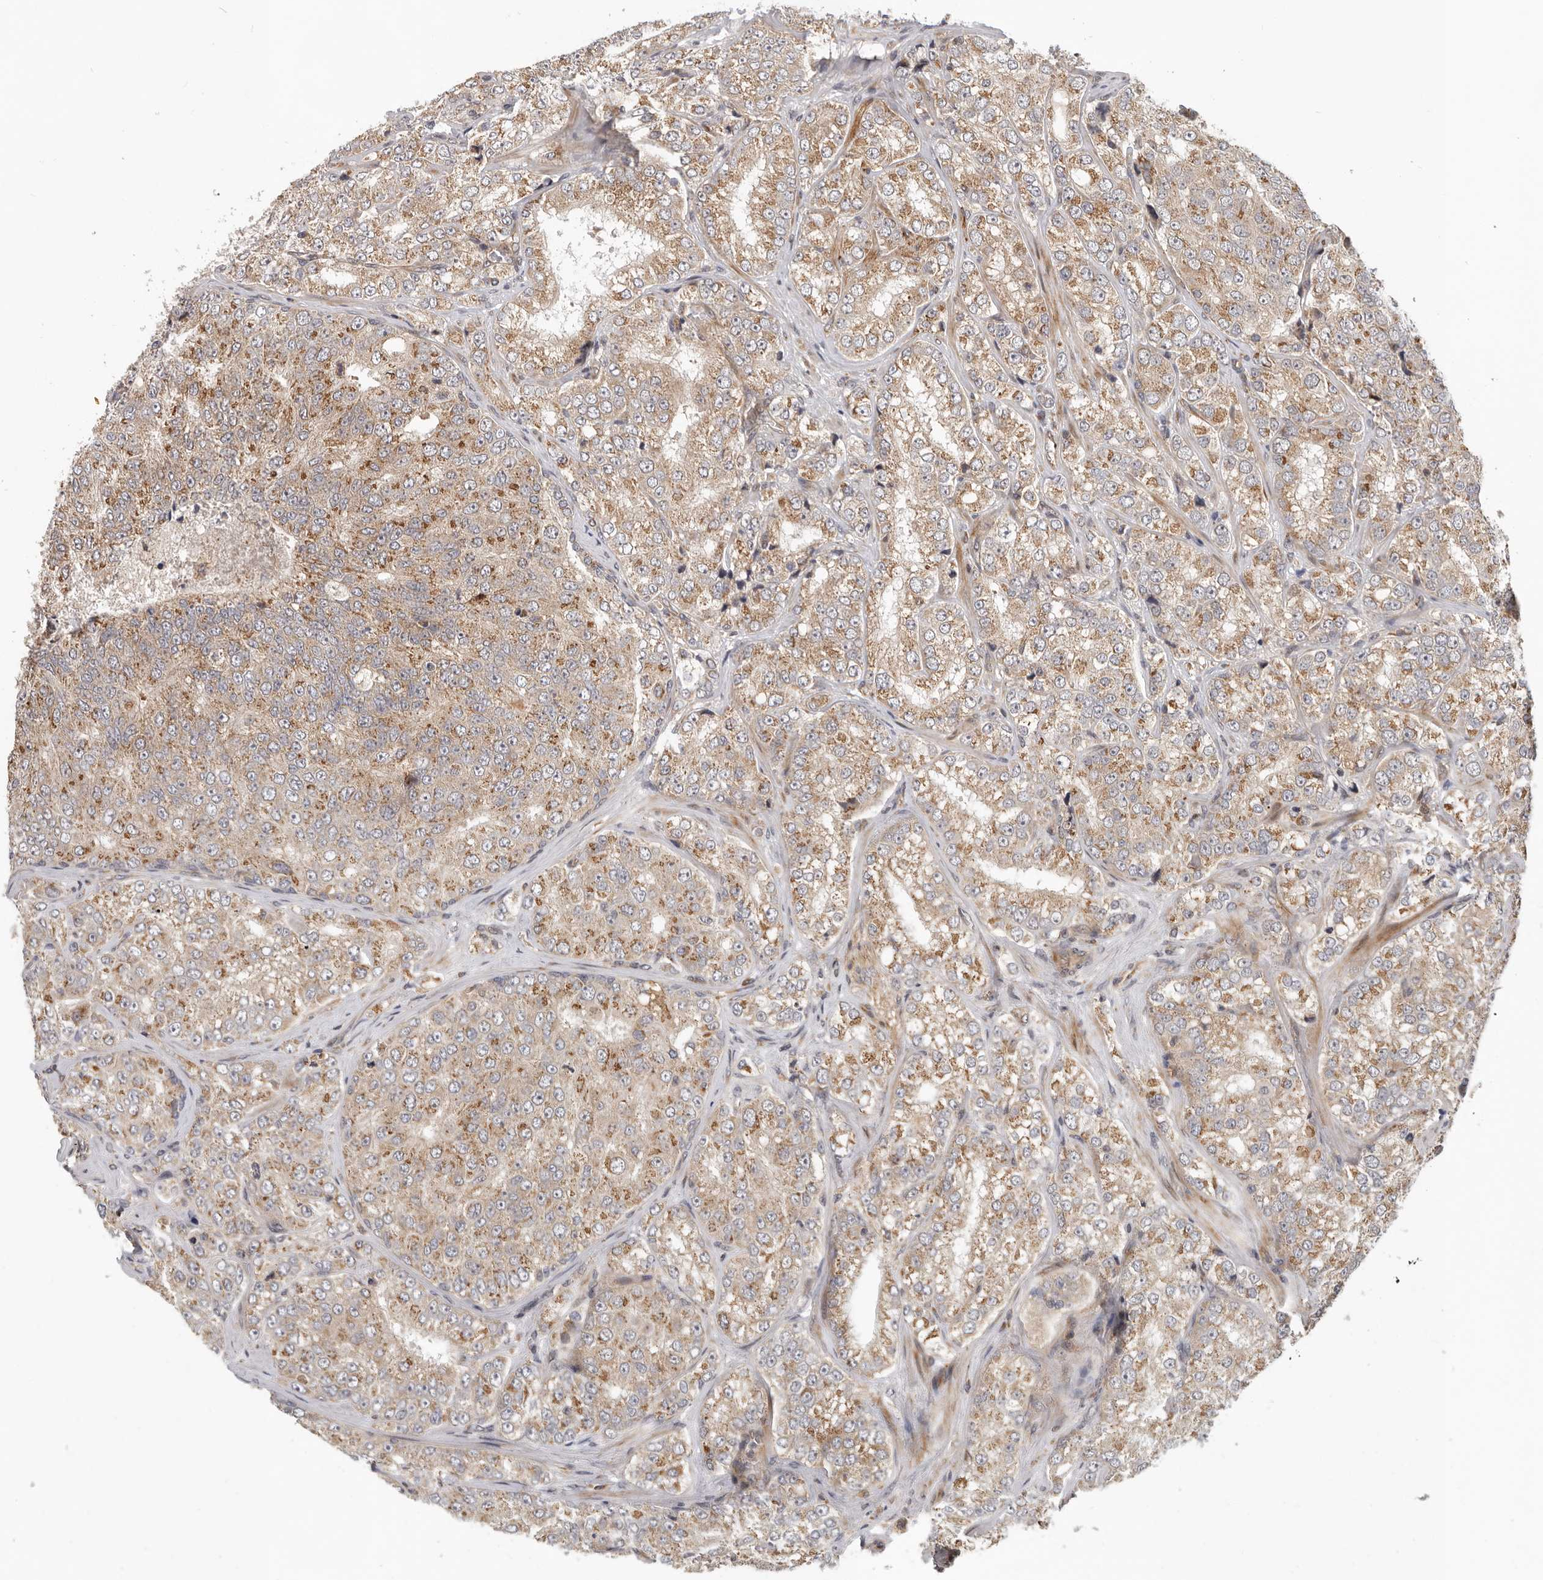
{"staining": {"intensity": "moderate", "quantity": ">75%", "location": "cytoplasmic/membranous"}, "tissue": "prostate cancer", "cell_type": "Tumor cells", "image_type": "cancer", "snomed": [{"axis": "morphology", "description": "Adenocarcinoma, High grade"}, {"axis": "topography", "description": "Prostate"}], "caption": "Protein staining by IHC displays moderate cytoplasmic/membranous positivity in about >75% of tumor cells in prostate high-grade adenocarcinoma. The protein of interest is shown in brown color, while the nuclei are stained blue.", "gene": "RNF157", "patient": {"sex": "male", "age": 58}}